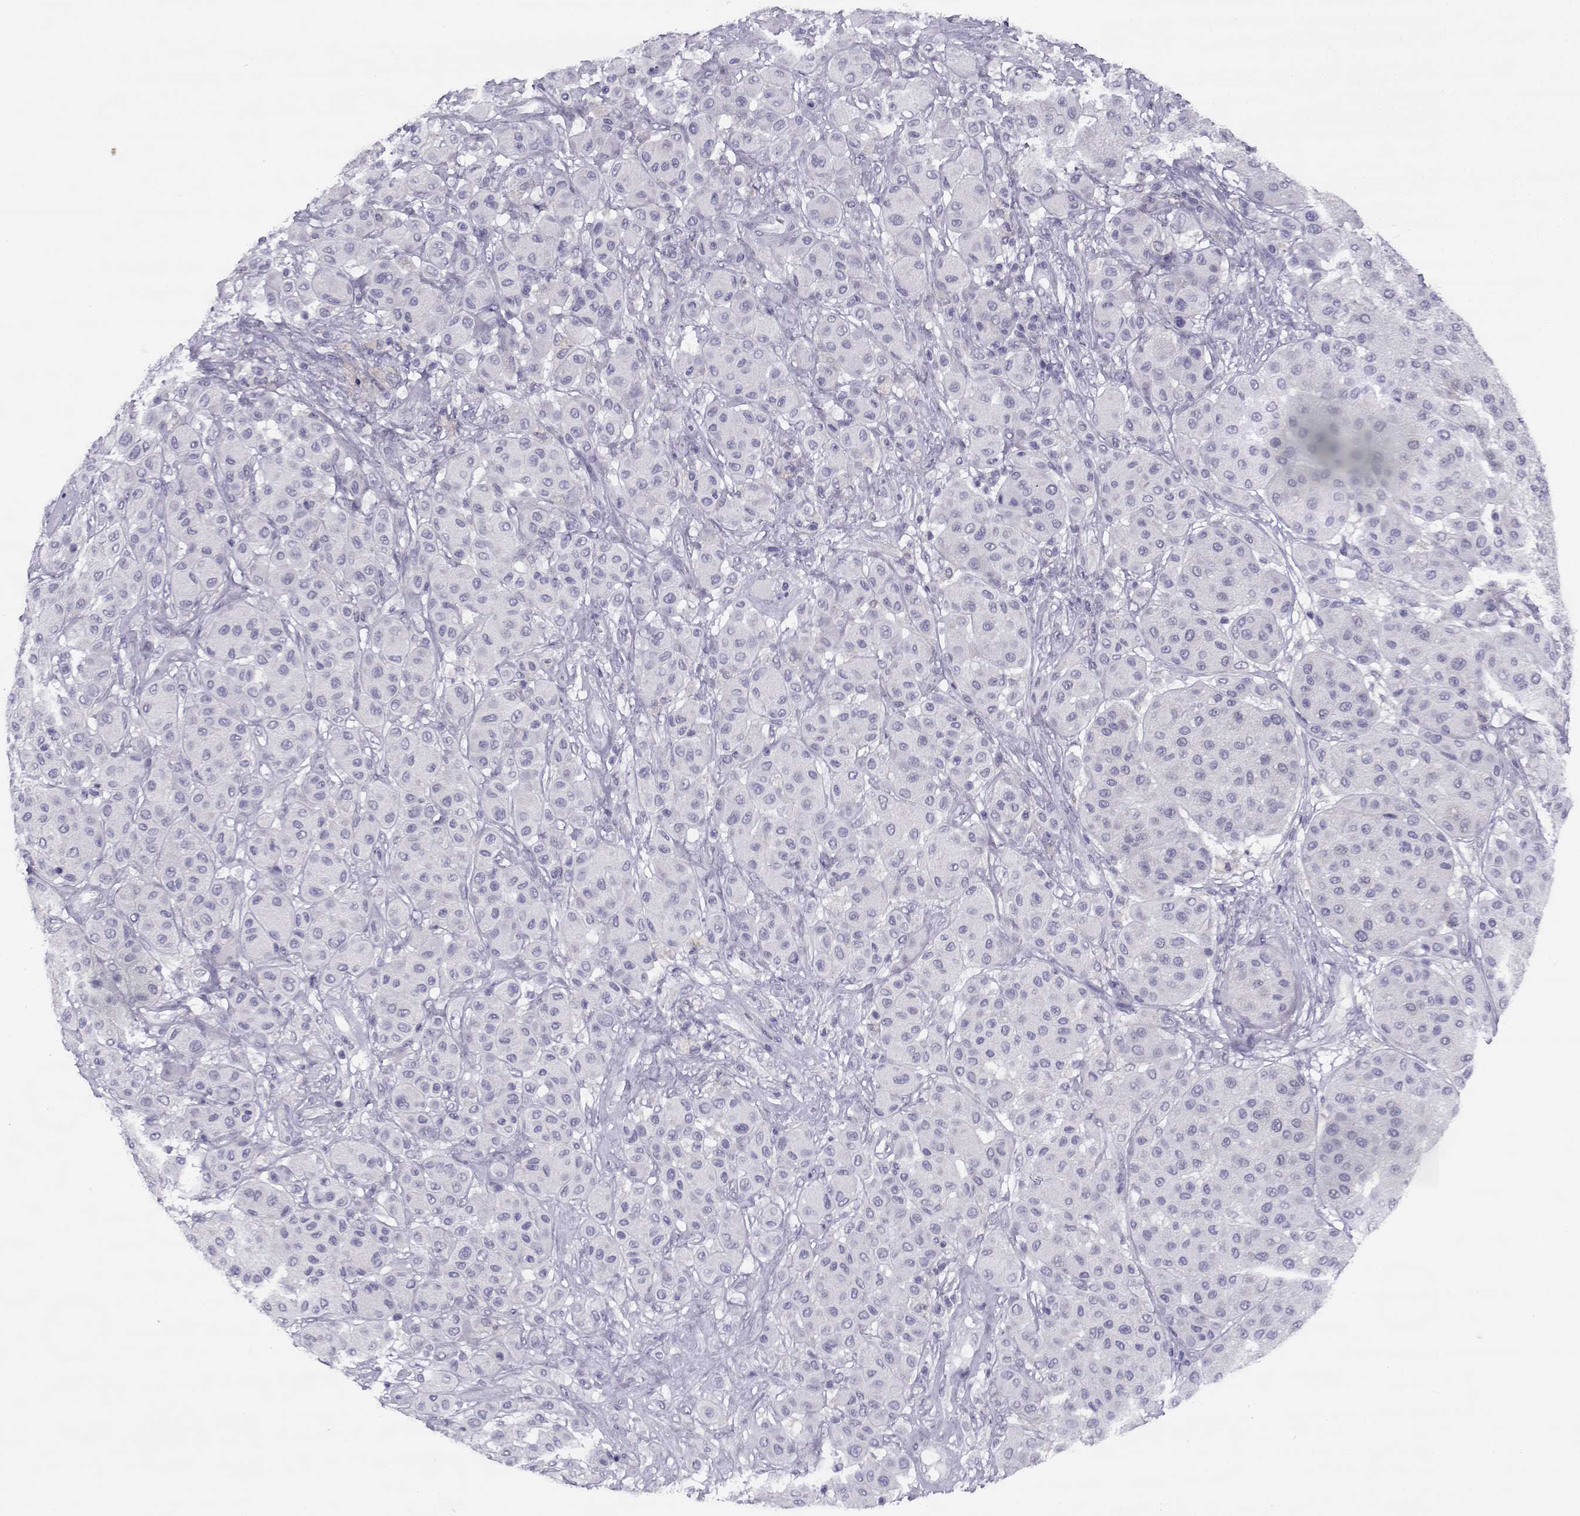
{"staining": {"intensity": "negative", "quantity": "none", "location": "none"}, "tissue": "melanoma", "cell_type": "Tumor cells", "image_type": "cancer", "snomed": [{"axis": "morphology", "description": "Malignant melanoma, Metastatic site"}, {"axis": "topography", "description": "Smooth muscle"}], "caption": "This is a image of immunohistochemistry staining of malignant melanoma (metastatic site), which shows no positivity in tumor cells.", "gene": "FAM166A", "patient": {"sex": "male", "age": 41}}